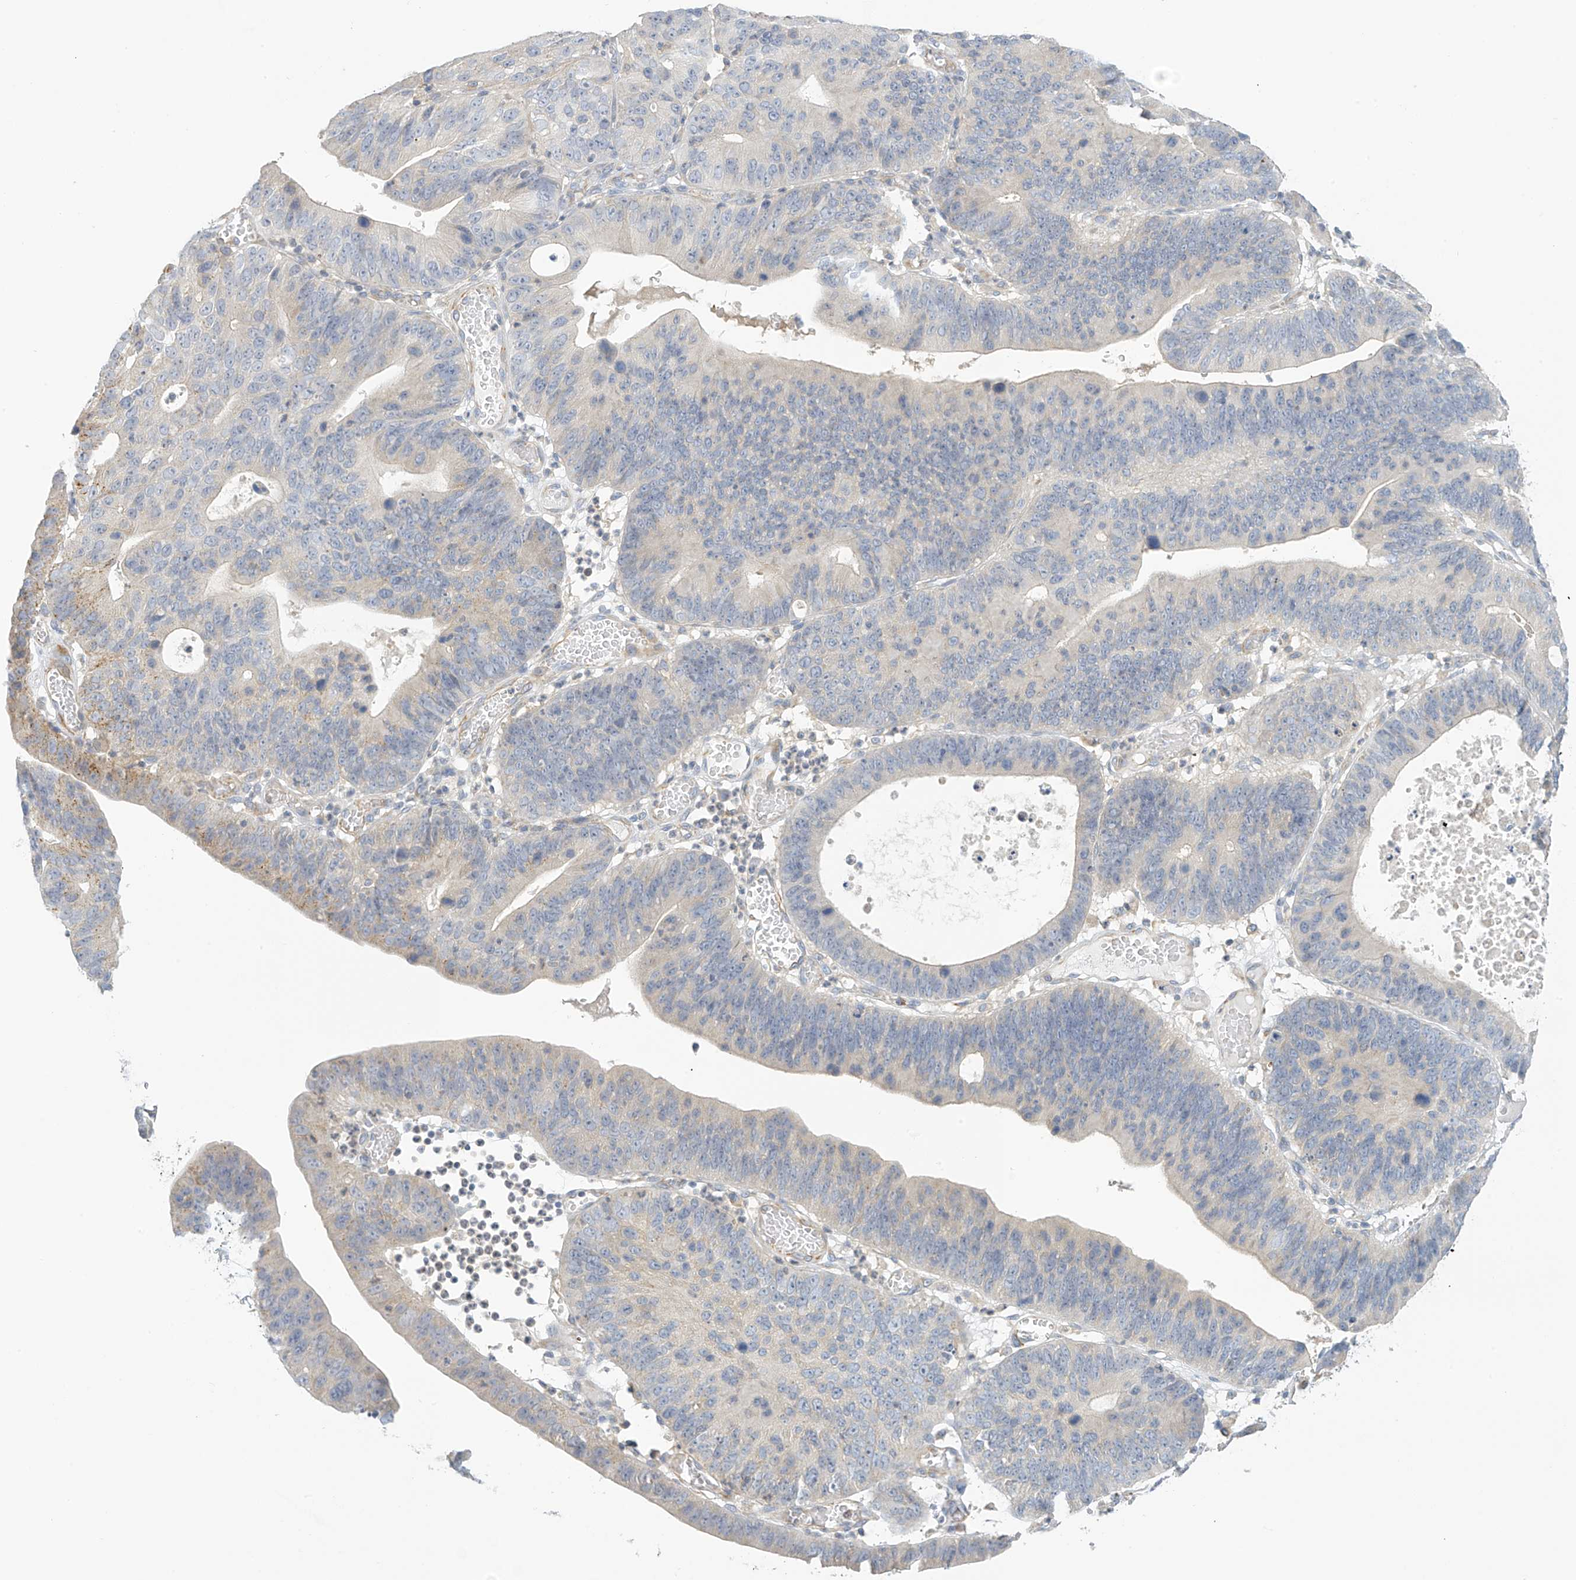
{"staining": {"intensity": "negative", "quantity": "none", "location": "none"}, "tissue": "stomach cancer", "cell_type": "Tumor cells", "image_type": "cancer", "snomed": [{"axis": "morphology", "description": "Adenocarcinoma, NOS"}, {"axis": "topography", "description": "Stomach"}], "caption": "Micrograph shows no protein staining in tumor cells of stomach cancer tissue.", "gene": "SLC6A12", "patient": {"sex": "male", "age": 59}}